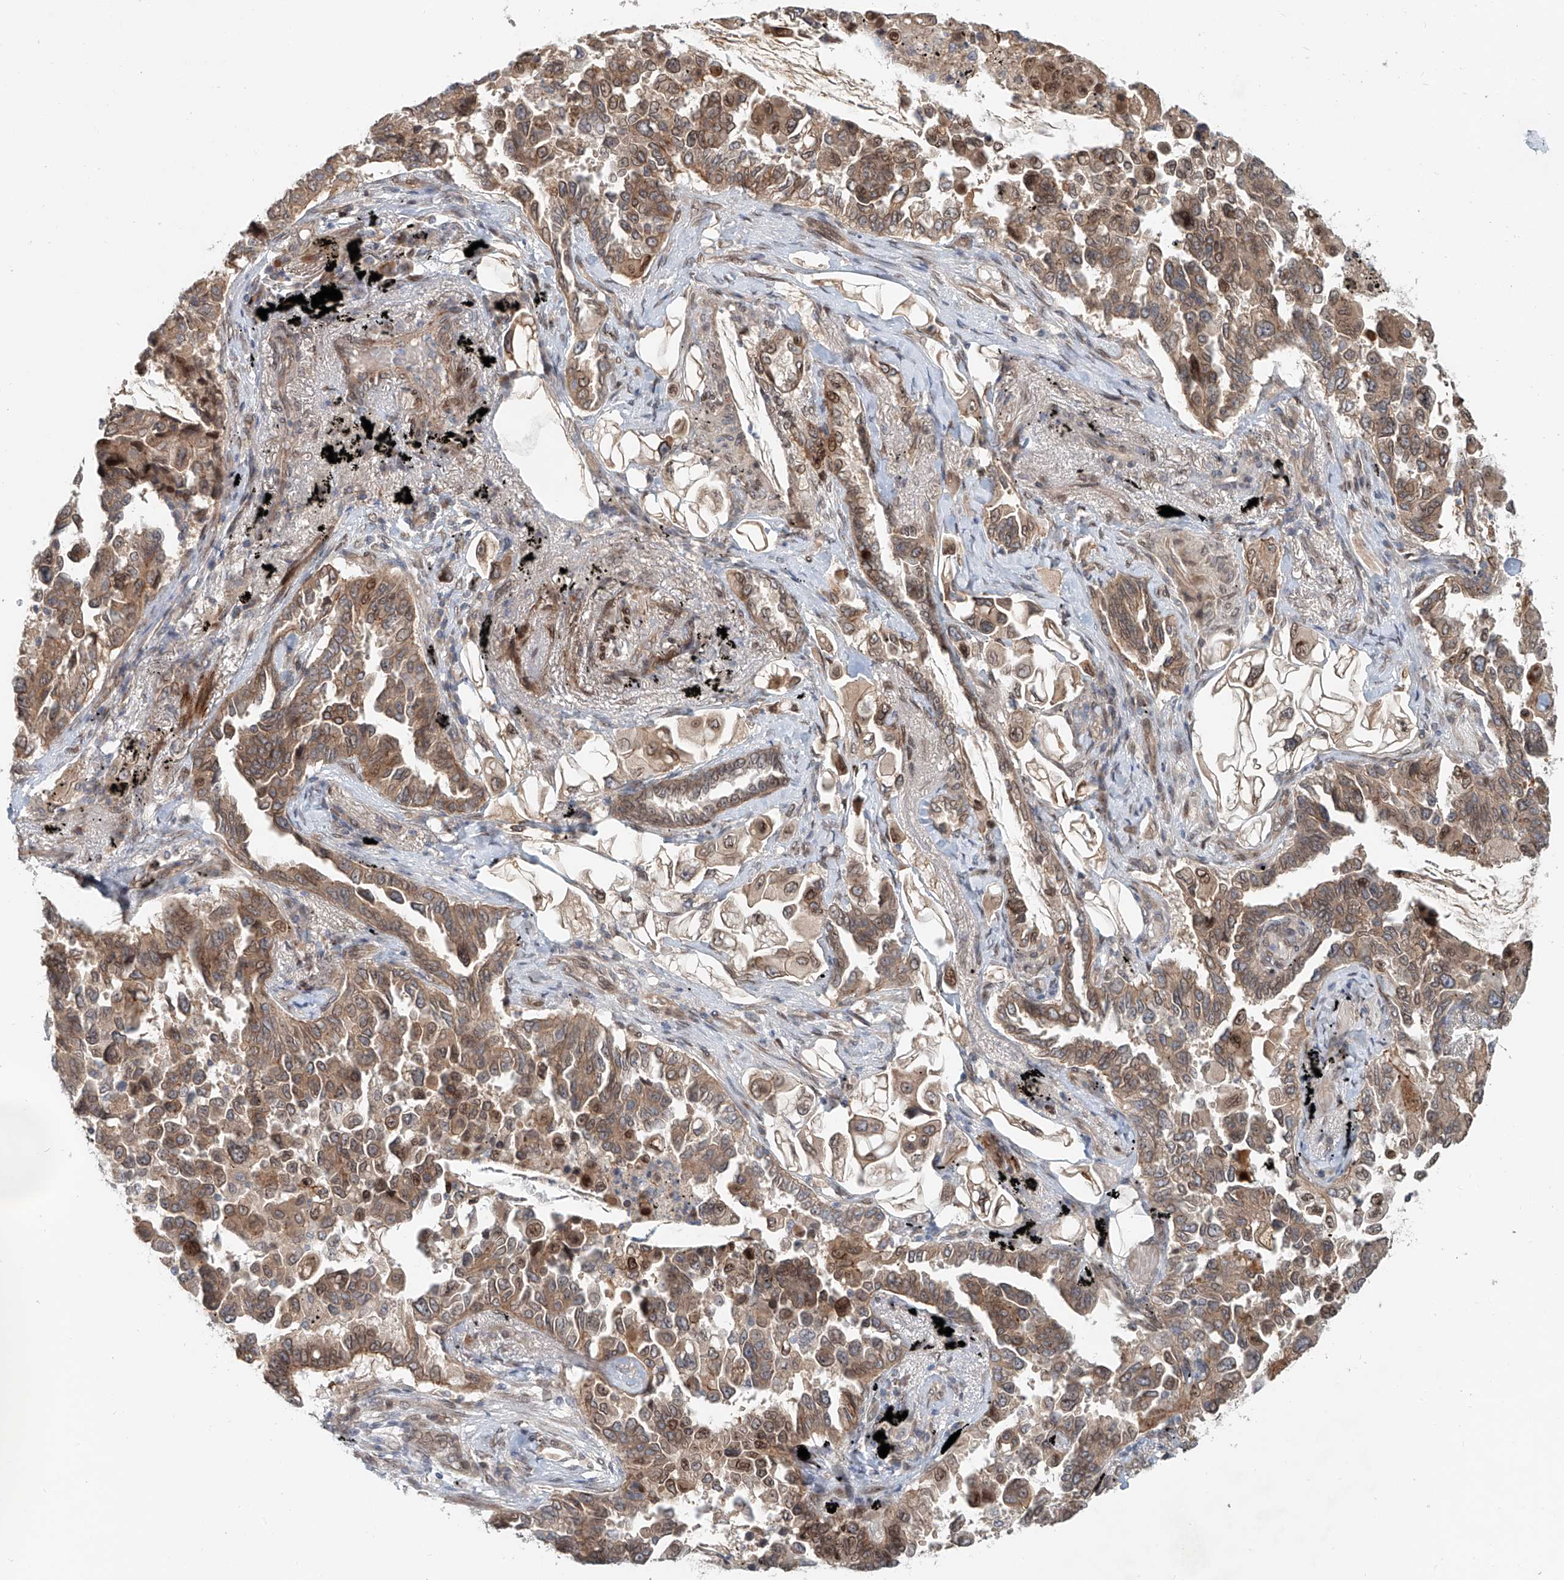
{"staining": {"intensity": "moderate", "quantity": ">75%", "location": "cytoplasmic/membranous,nuclear"}, "tissue": "lung cancer", "cell_type": "Tumor cells", "image_type": "cancer", "snomed": [{"axis": "morphology", "description": "Adenocarcinoma, NOS"}, {"axis": "topography", "description": "Lung"}], "caption": "Lung cancer stained with DAB immunohistochemistry demonstrates medium levels of moderate cytoplasmic/membranous and nuclear positivity in approximately >75% of tumor cells.", "gene": "SASH1", "patient": {"sex": "female", "age": 67}}